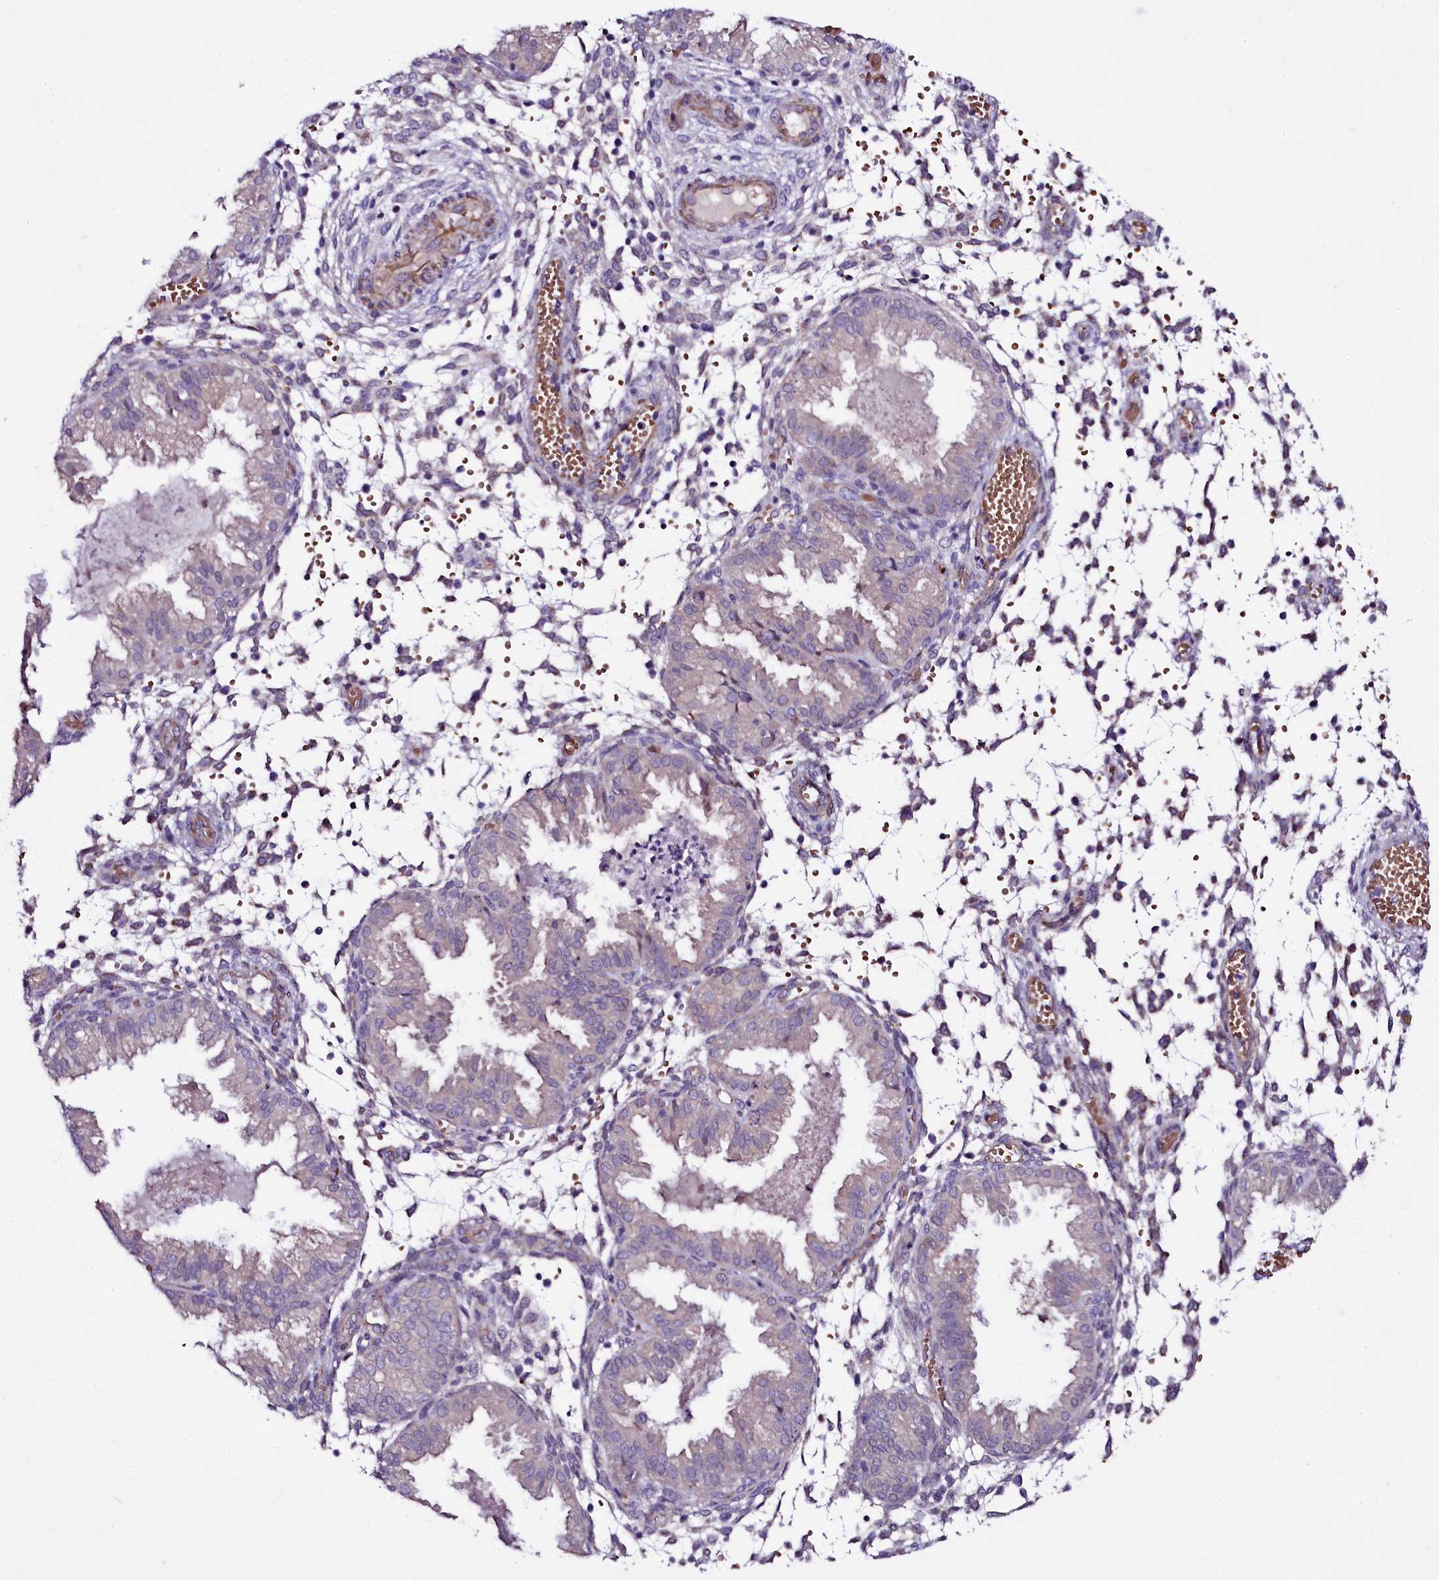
{"staining": {"intensity": "negative", "quantity": "none", "location": "none"}, "tissue": "endometrium", "cell_type": "Cells in endometrial stroma", "image_type": "normal", "snomed": [{"axis": "morphology", "description": "Normal tissue, NOS"}, {"axis": "topography", "description": "Endometrium"}], "caption": "Immunohistochemistry (IHC) image of normal endometrium stained for a protein (brown), which demonstrates no expression in cells in endometrial stroma.", "gene": "MEX3C", "patient": {"sex": "female", "age": 33}}